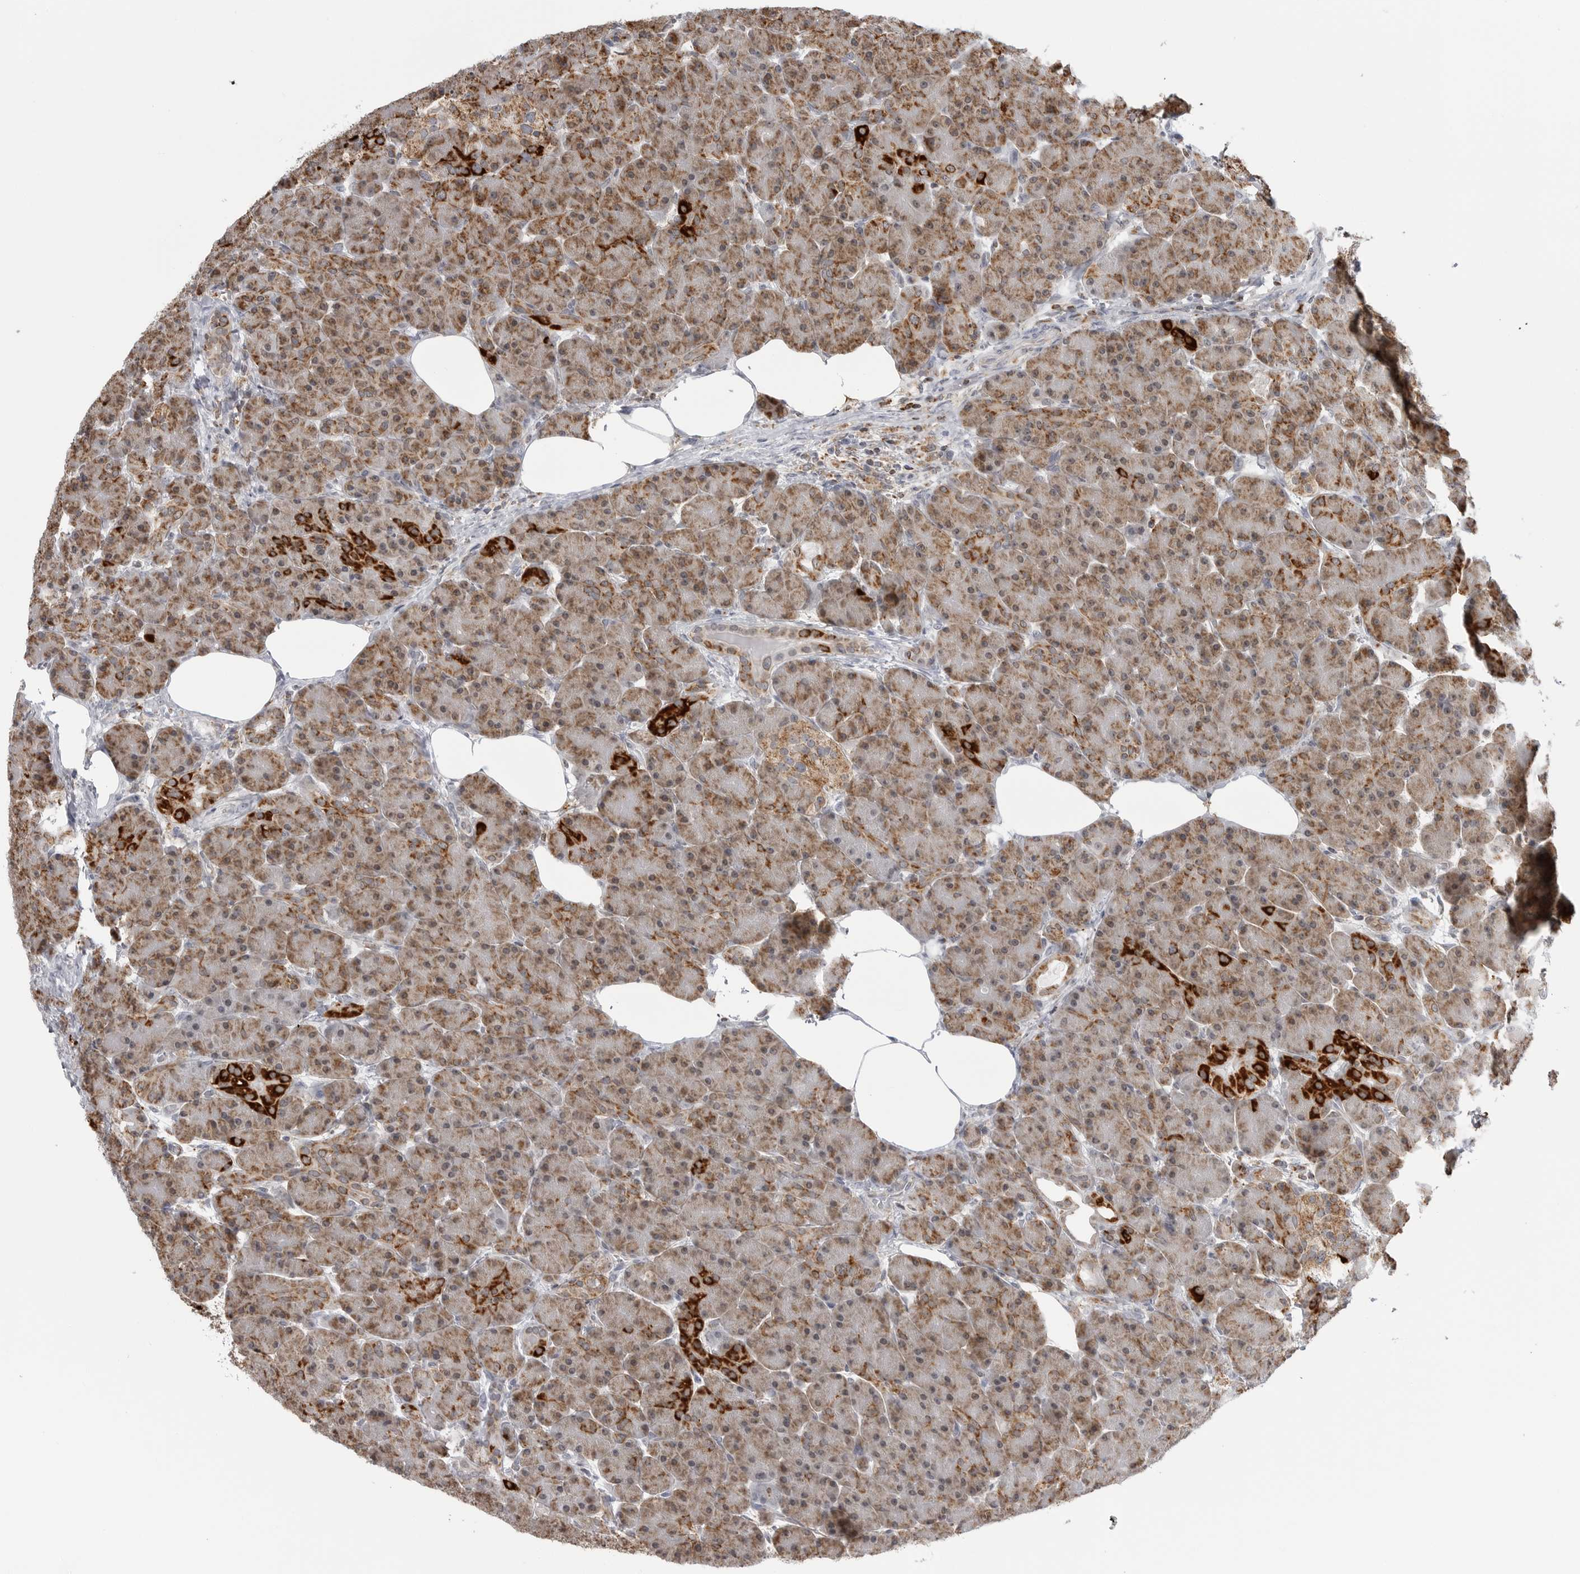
{"staining": {"intensity": "moderate", "quantity": ">75%", "location": "cytoplasmic/membranous"}, "tissue": "pancreas", "cell_type": "Exocrine glandular cells", "image_type": "normal", "snomed": [{"axis": "morphology", "description": "Normal tissue, NOS"}, {"axis": "topography", "description": "Pancreas"}], "caption": "This is a photomicrograph of IHC staining of benign pancreas, which shows moderate staining in the cytoplasmic/membranous of exocrine glandular cells.", "gene": "COX5A", "patient": {"sex": "male", "age": 63}}